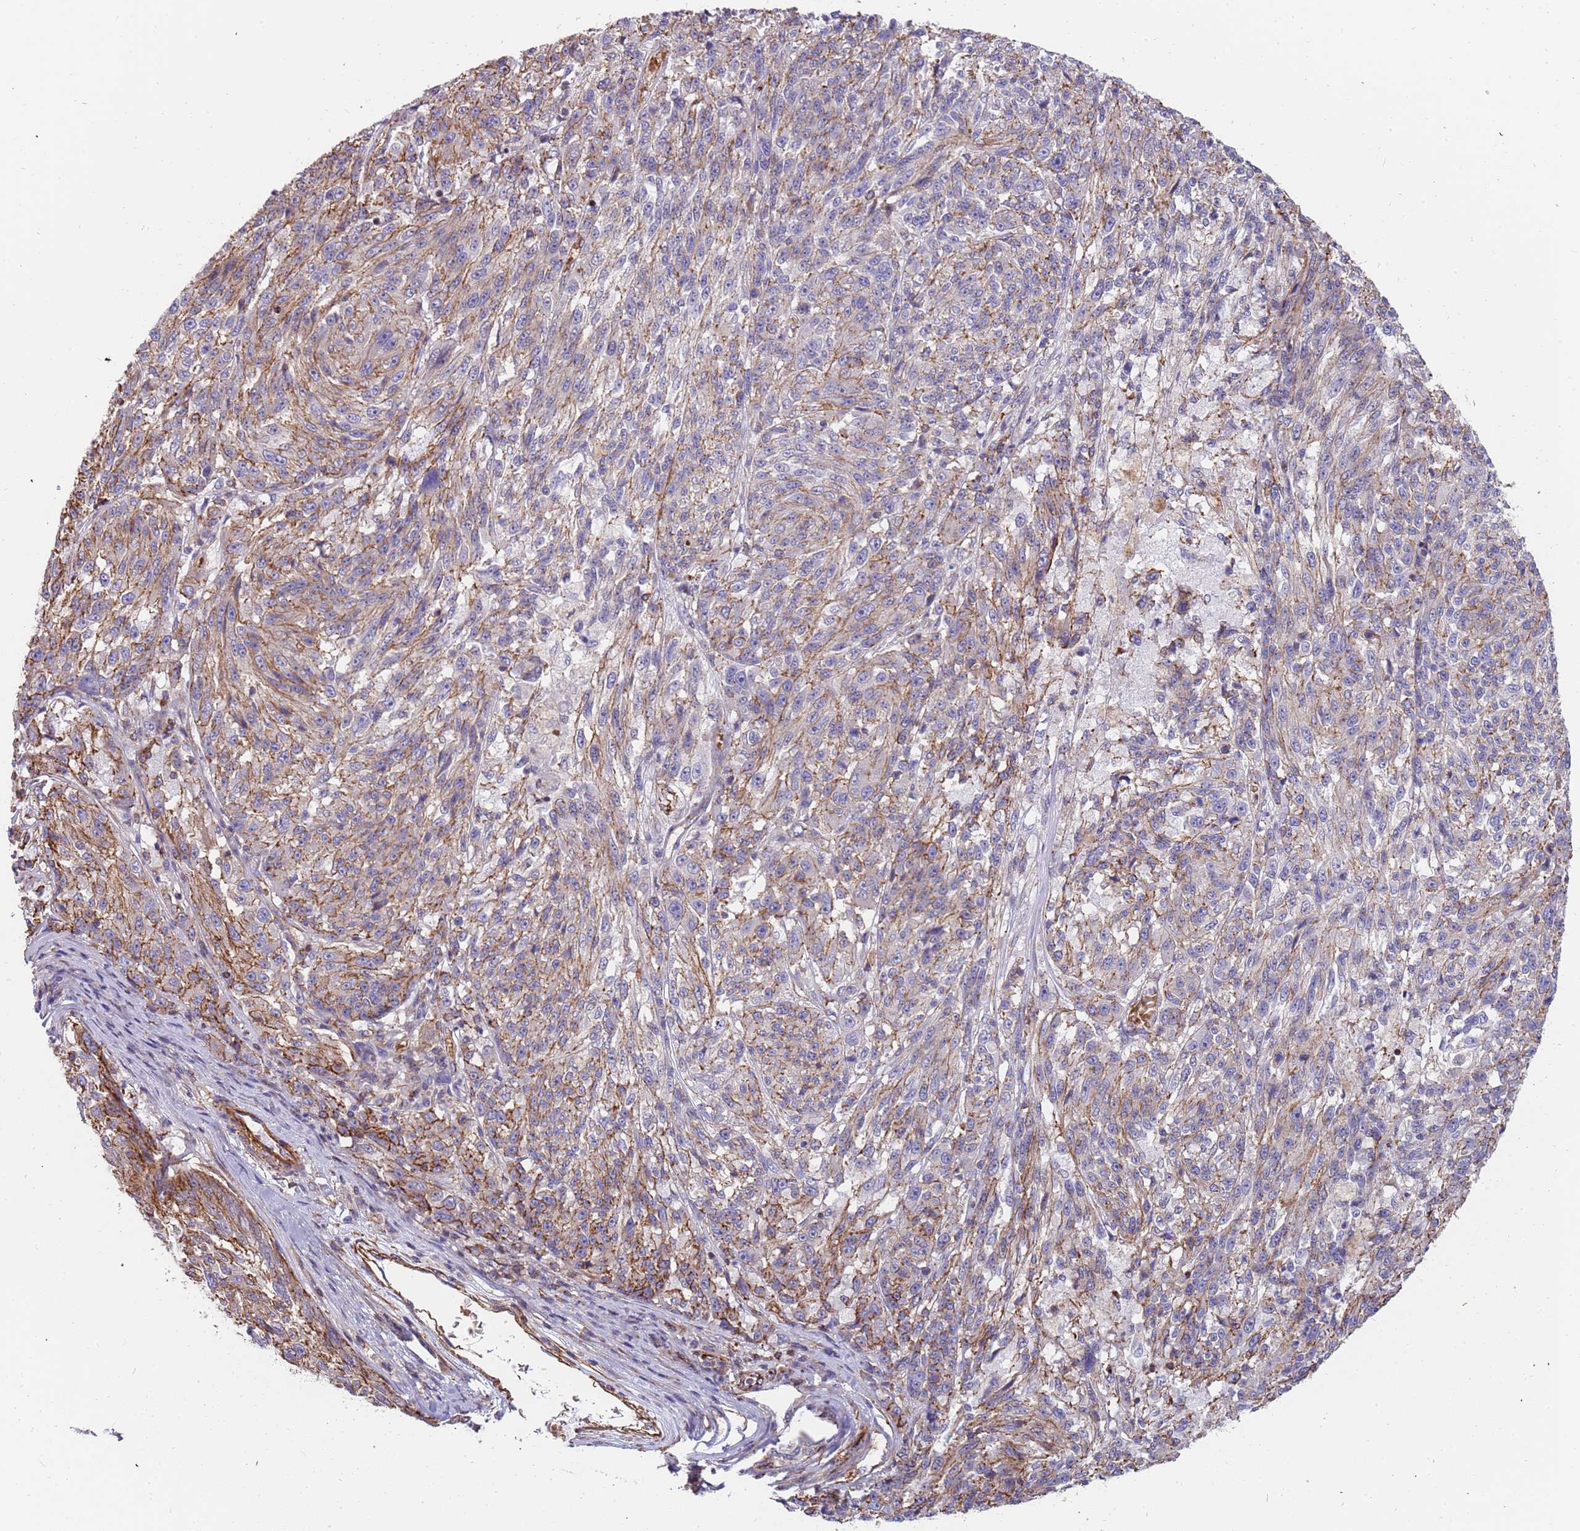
{"staining": {"intensity": "moderate", "quantity": "<25%", "location": "cytoplasmic/membranous"}, "tissue": "melanoma", "cell_type": "Tumor cells", "image_type": "cancer", "snomed": [{"axis": "morphology", "description": "Malignant melanoma, NOS"}, {"axis": "topography", "description": "Skin"}], "caption": "High-power microscopy captured an IHC photomicrograph of malignant melanoma, revealing moderate cytoplasmic/membranous positivity in about <25% of tumor cells.", "gene": "GFRAL", "patient": {"sex": "male", "age": 53}}